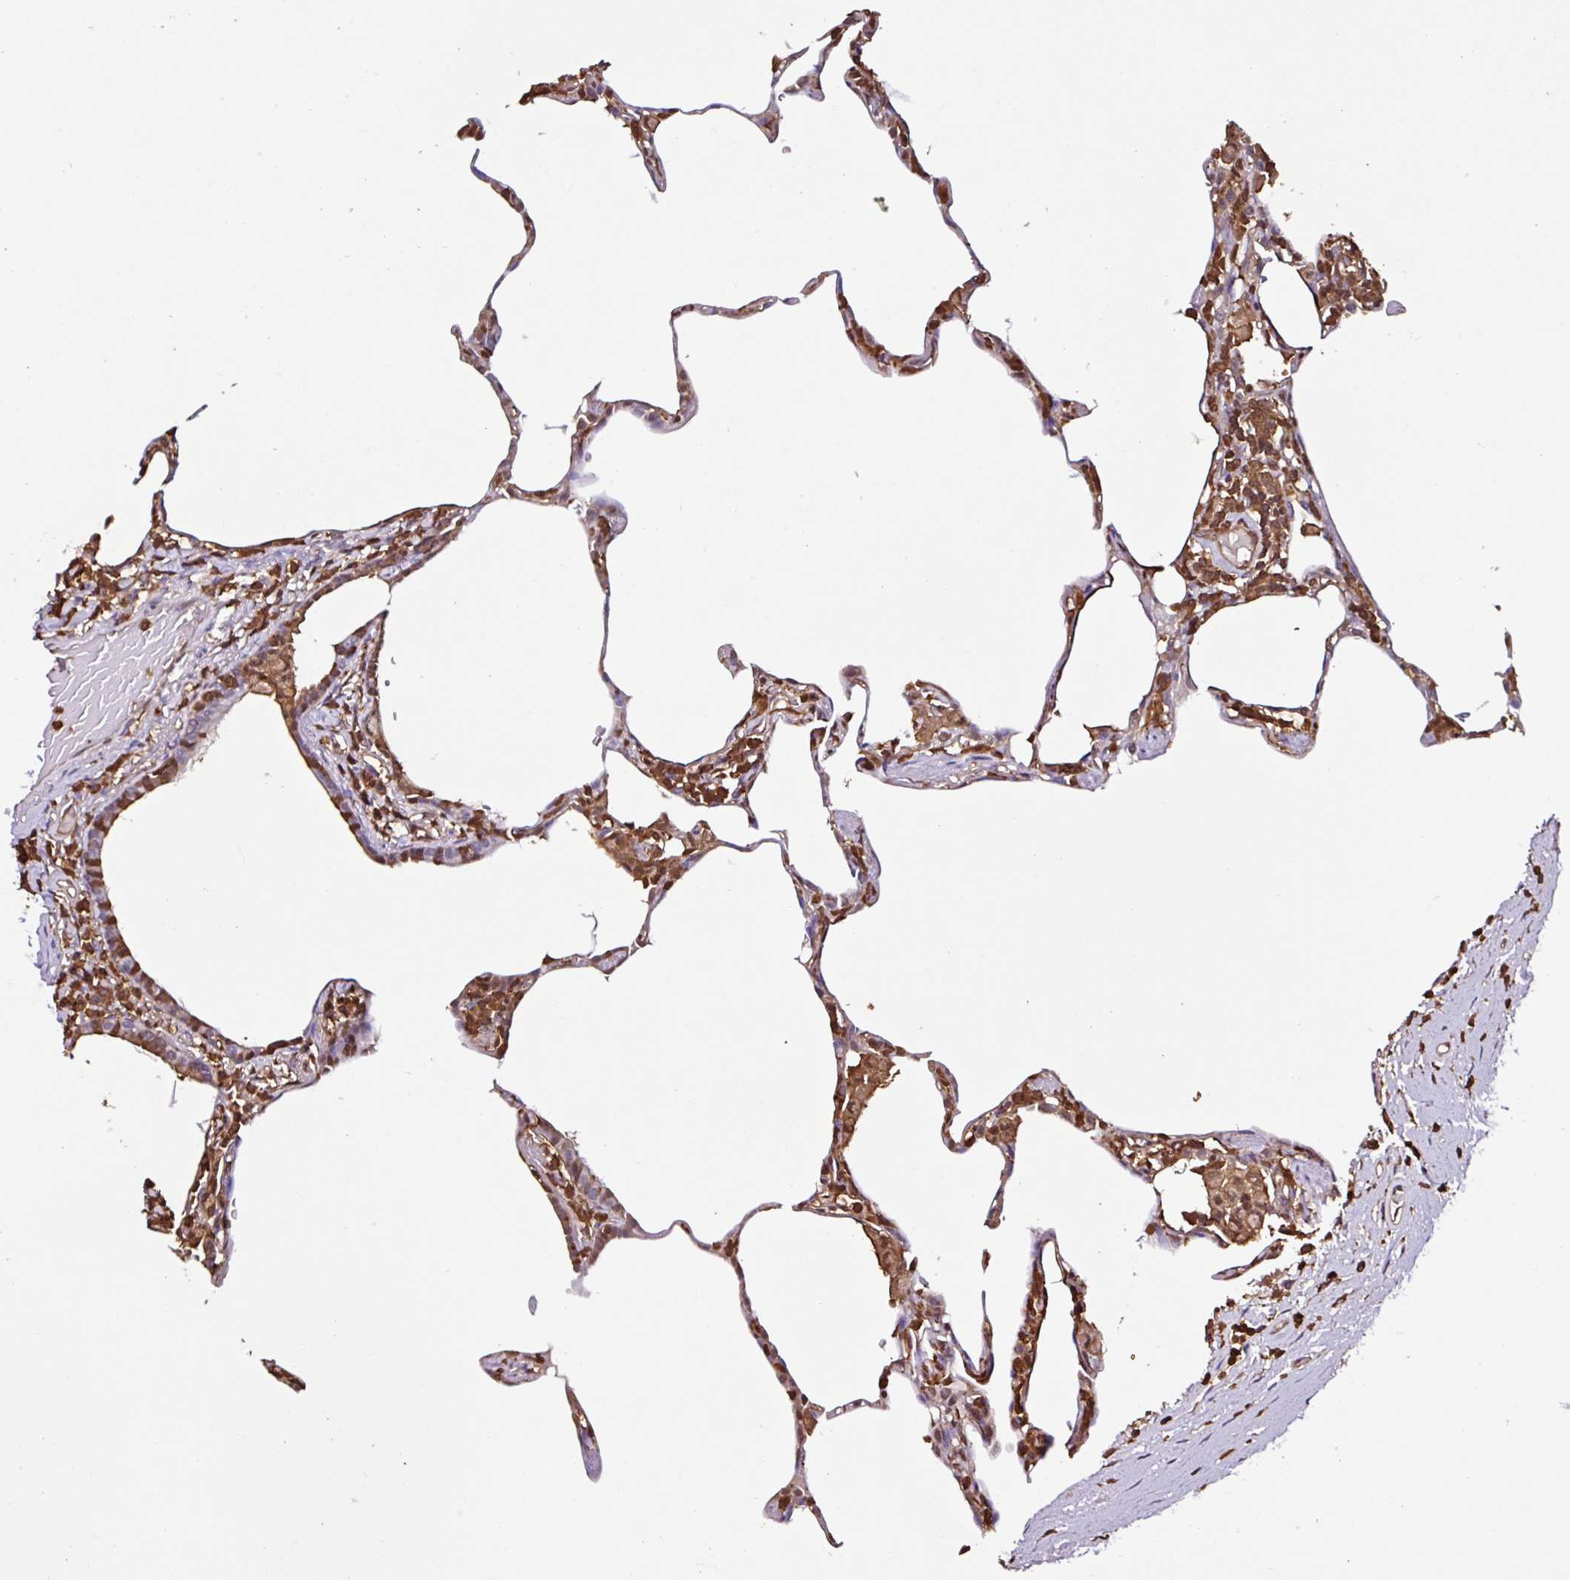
{"staining": {"intensity": "moderate", "quantity": "25%-75%", "location": "cytoplasmic/membranous,nuclear"}, "tissue": "lung", "cell_type": "Alveolar cells", "image_type": "normal", "snomed": [{"axis": "morphology", "description": "Normal tissue, NOS"}, {"axis": "topography", "description": "Lung"}], "caption": "Immunohistochemical staining of benign lung reveals moderate cytoplasmic/membranous,nuclear protein positivity in approximately 25%-75% of alveolar cells.", "gene": "ARHGDIB", "patient": {"sex": "female", "age": 57}}